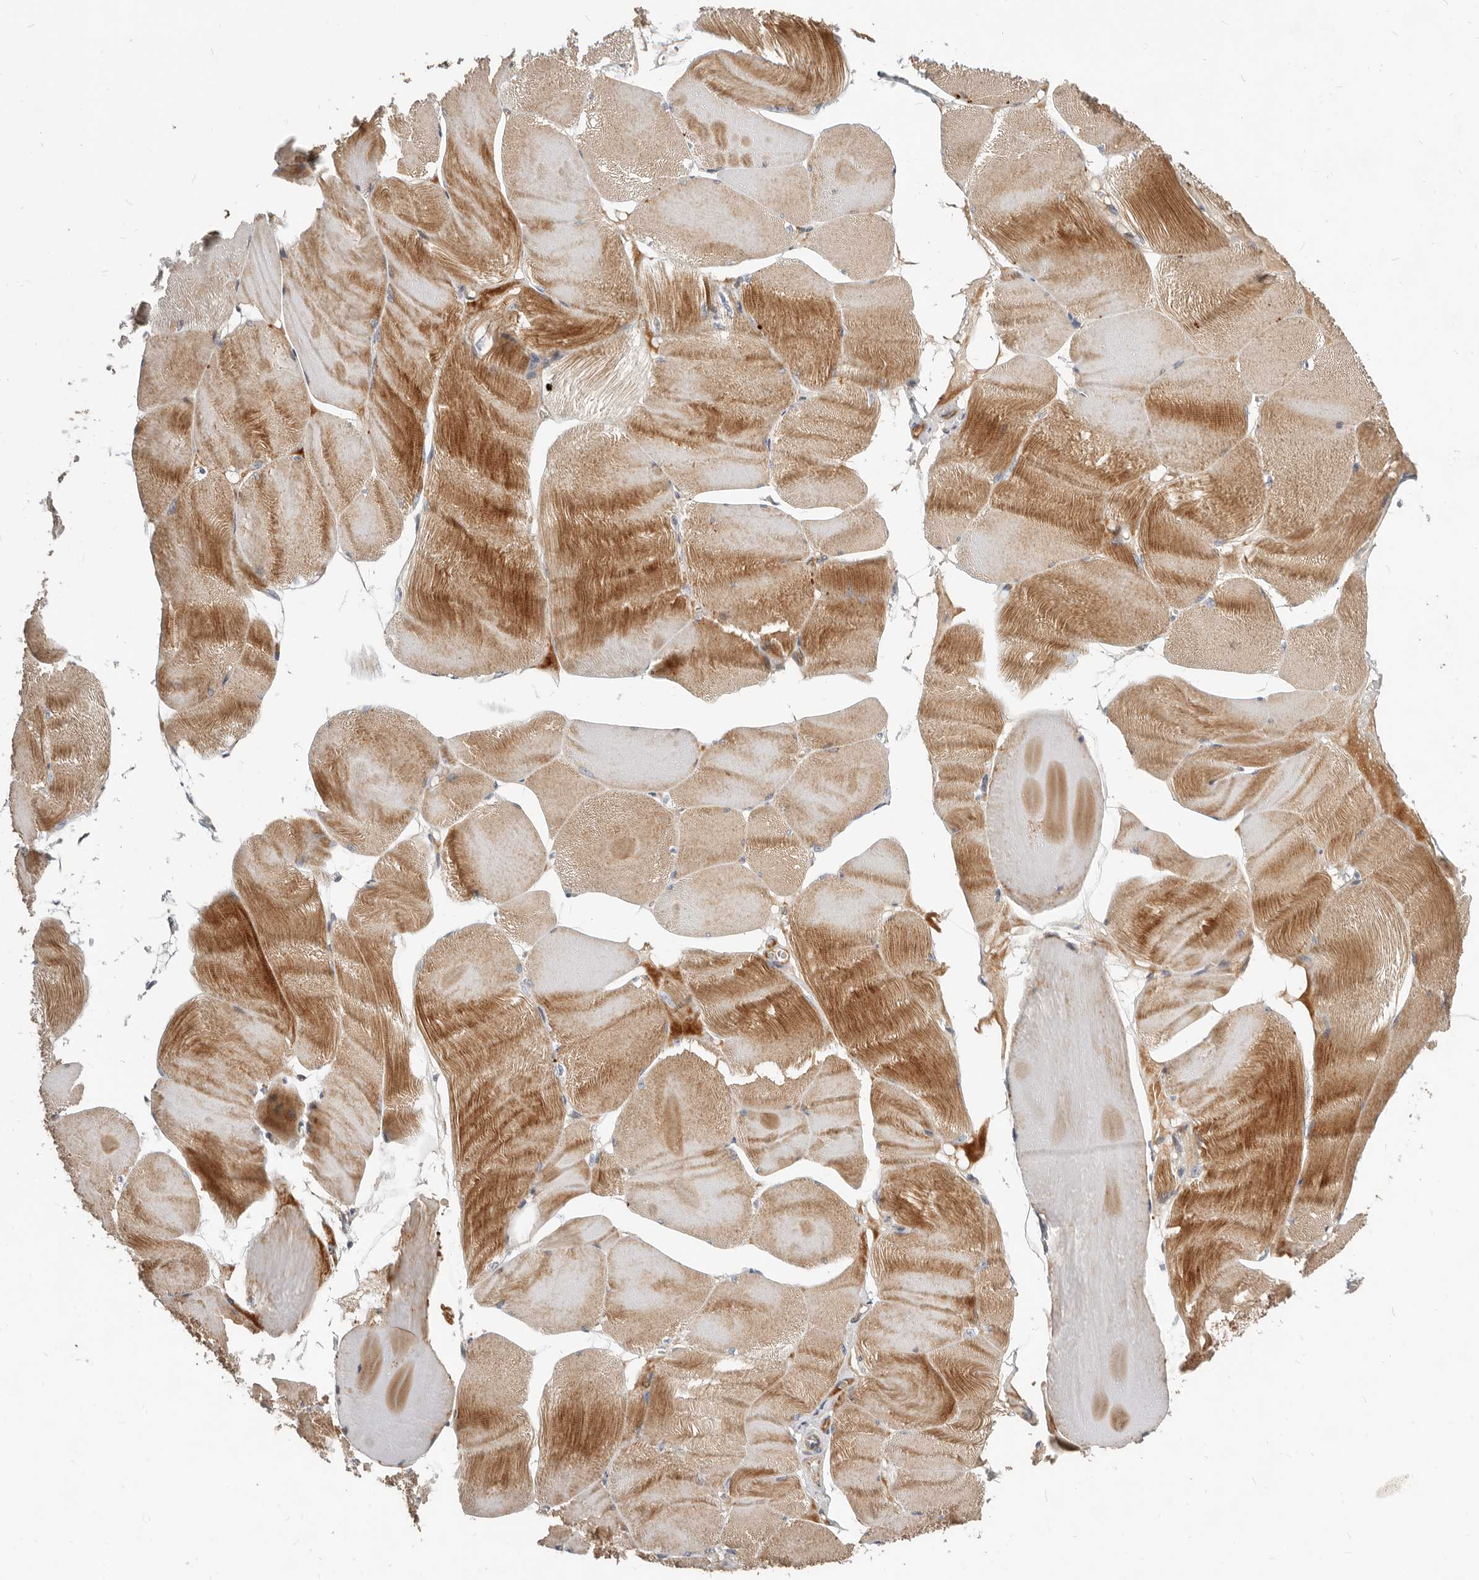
{"staining": {"intensity": "moderate", "quantity": "25%-75%", "location": "cytoplasmic/membranous"}, "tissue": "skeletal muscle", "cell_type": "Myocytes", "image_type": "normal", "snomed": [{"axis": "morphology", "description": "Normal tissue, NOS"}, {"axis": "morphology", "description": "Basal cell carcinoma"}, {"axis": "topography", "description": "Skeletal muscle"}], "caption": "Moderate cytoplasmic/membranous positivity for a protein is appreciated in approximately 25%-75% of myocytes of normal skeletal muscle using IHC.", "gene": "NPY4R2", "patient": {"sex": "female", "age": 64}}